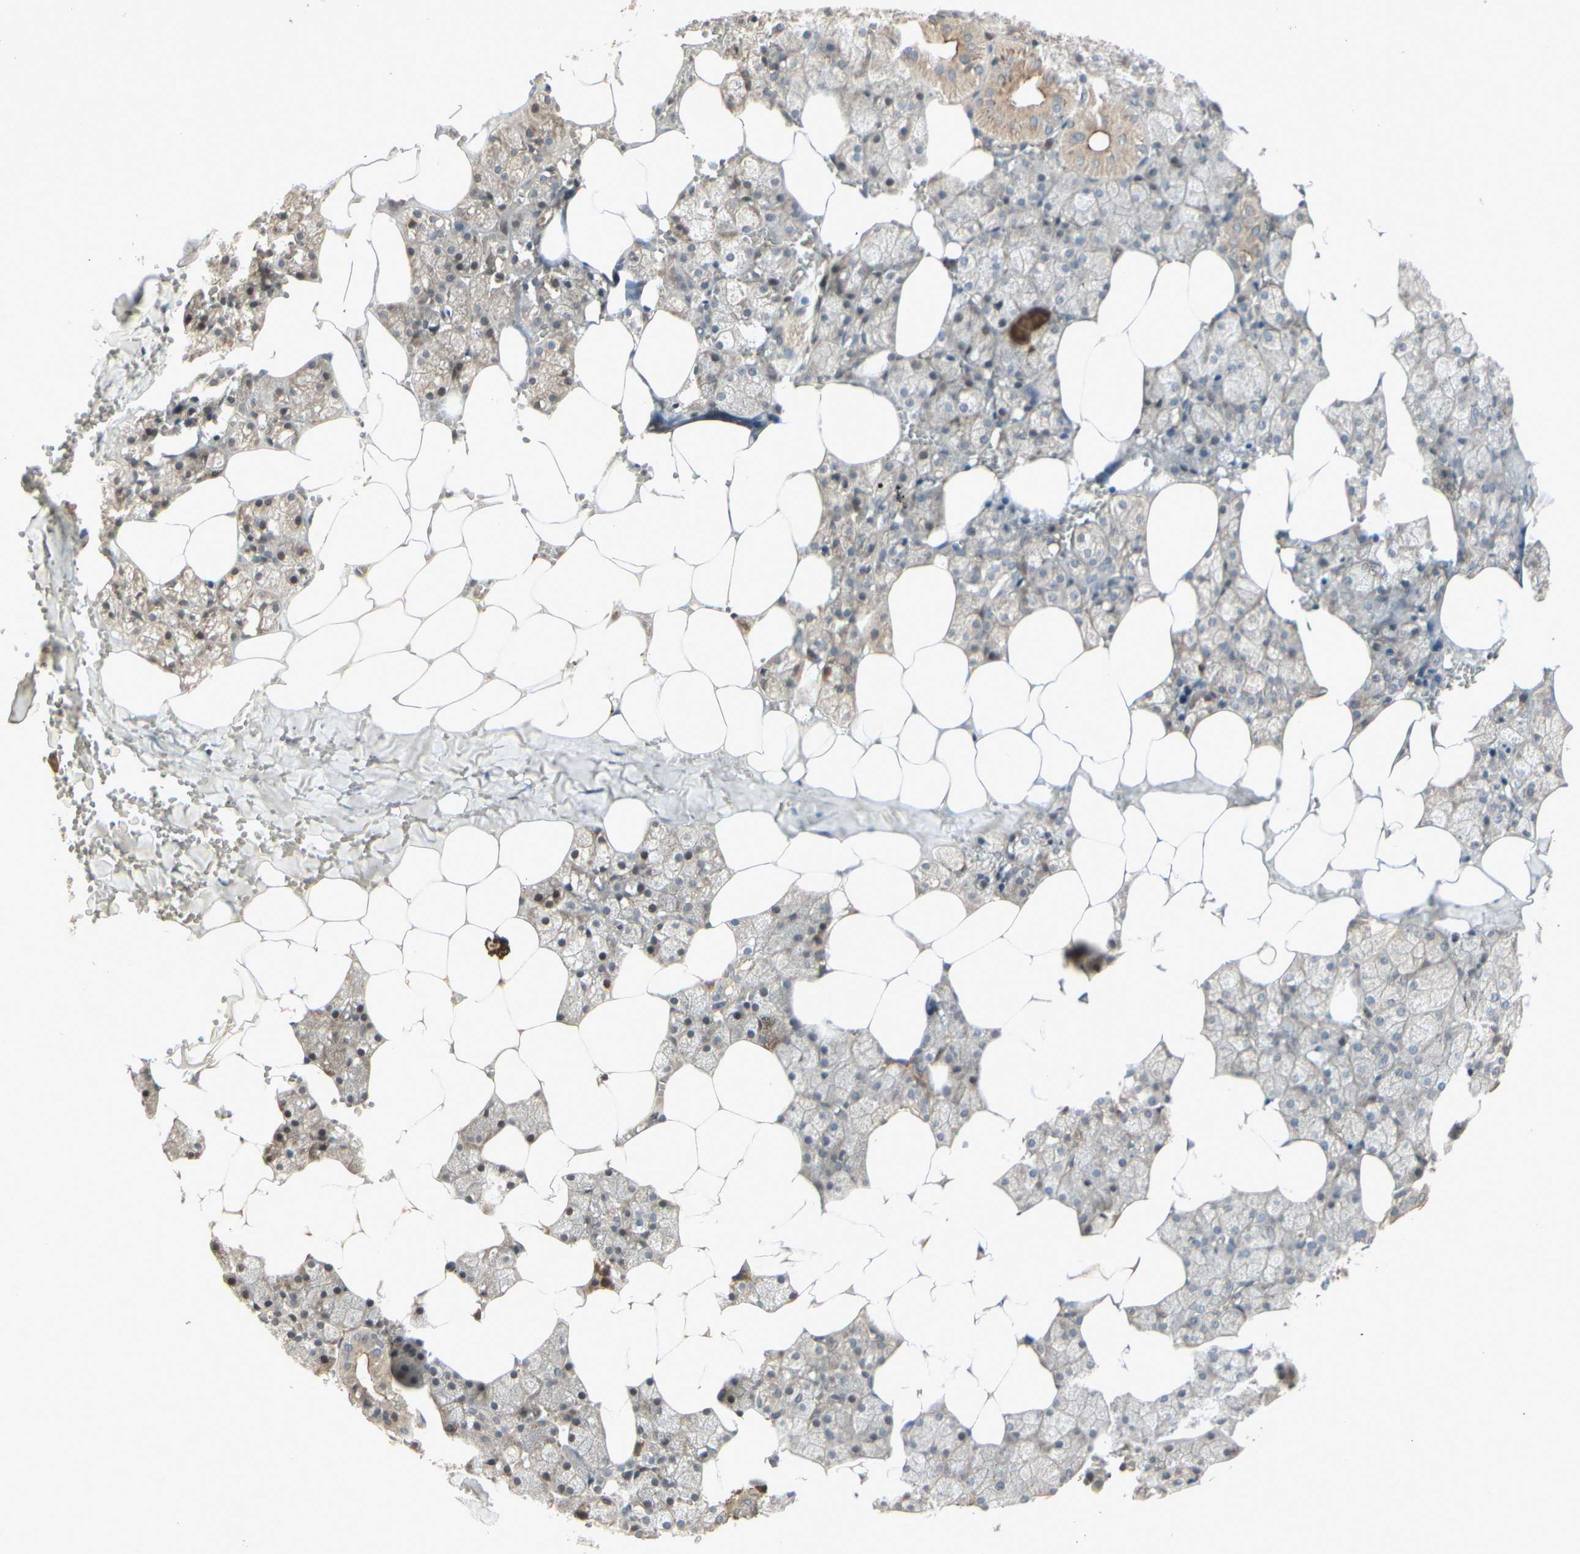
{"staining": {"intensity": "weak", "quantity": ">75%", "location": "cytoplasmic/membranous"}, "tissue": "salivary gland", "cell_type": "Glandular cells", "image_type": "normal", "snomed": [{"axis": "morphology", "description": "Normal tissue, NOS"}, {"axis": "topography", "description": "Salivary gland"}], "caption": "High-power microscopy captured an IHC micrograph of normal salivary gland, revealing weak cytoplasmic/membranous staining in about >75% of glandular cells.", "gene": "TEK", "patient": {"sex": "male", "age": 62}}